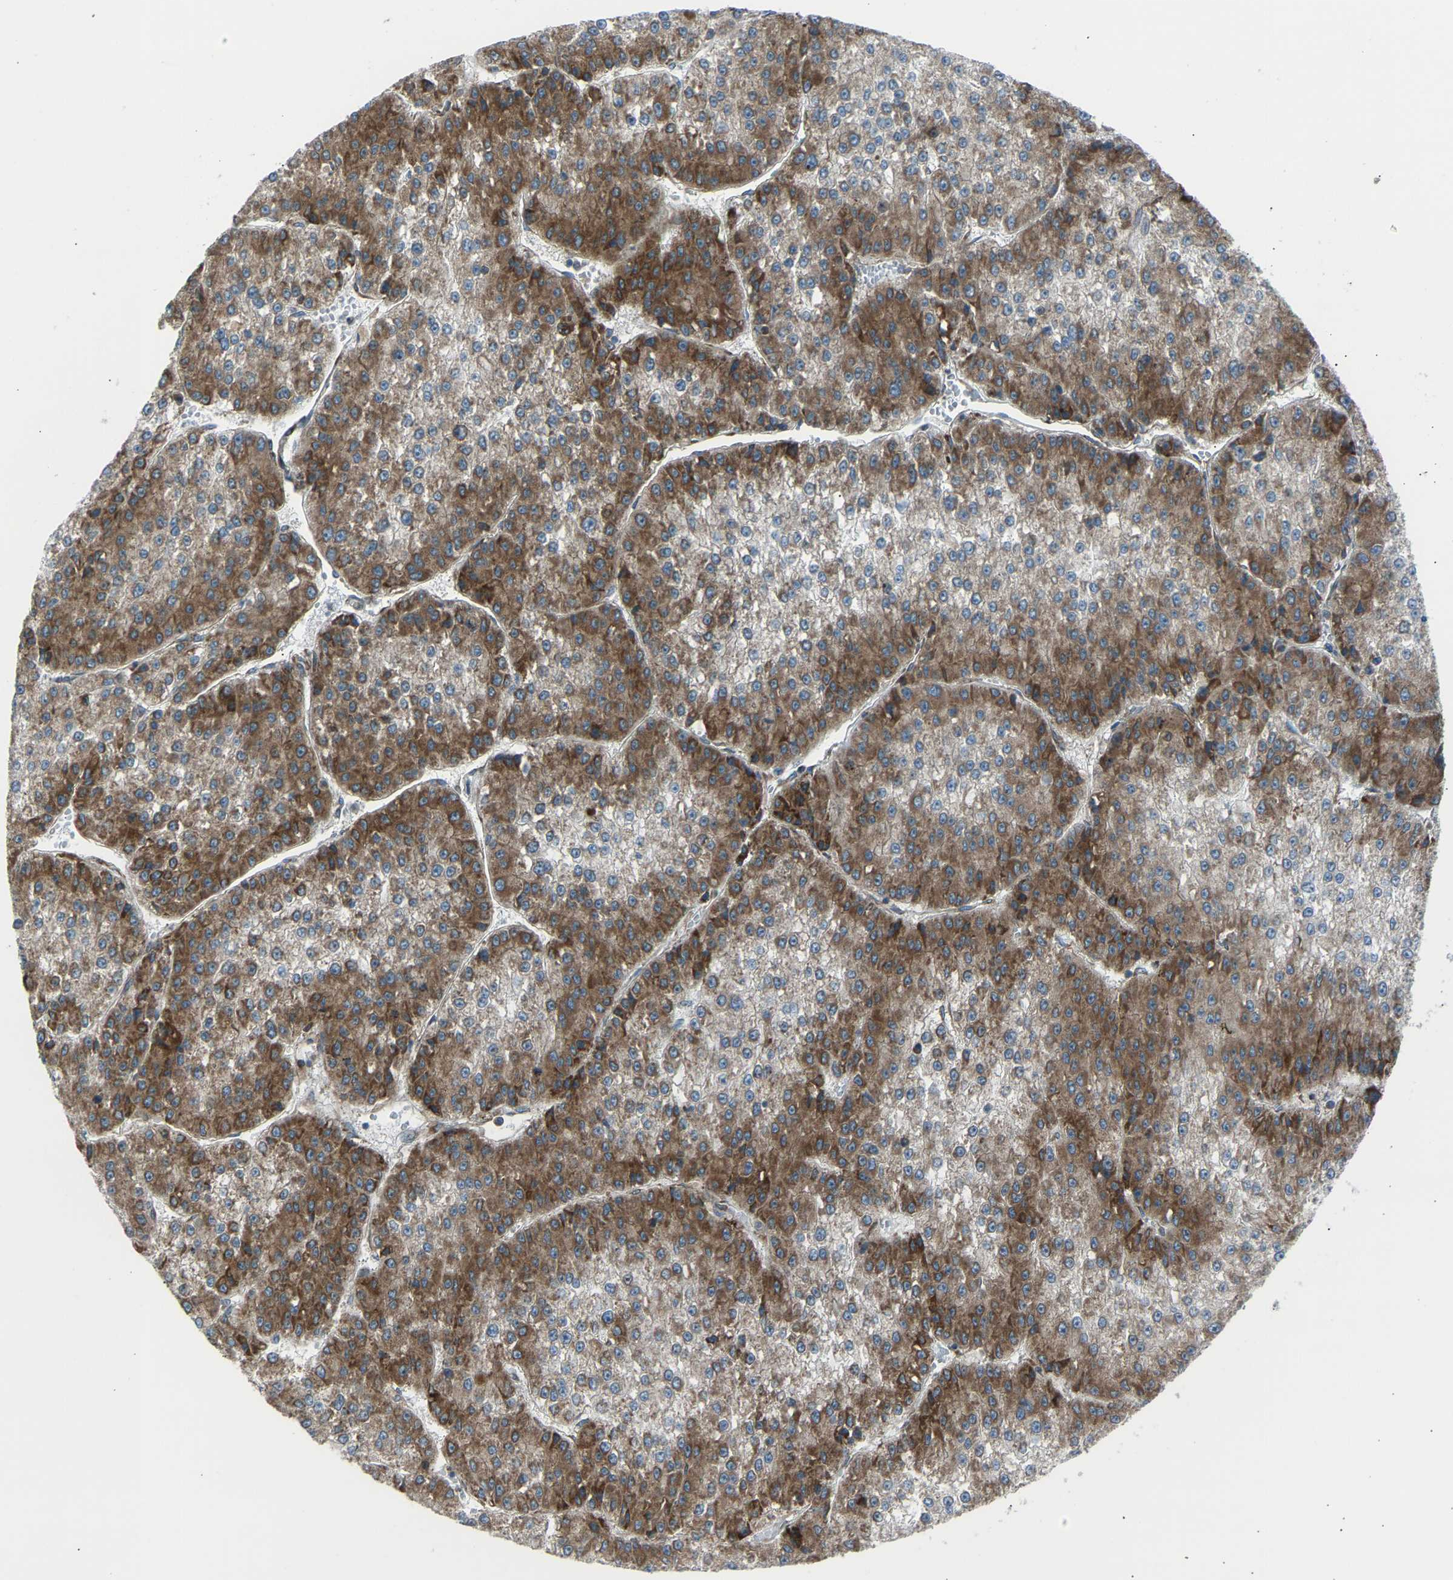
{"staining": {"intensity": "moderate", "quantity": ">75%", "location": "cytoplasmic/membranous"}, "tissue": "liver cancer", "cell_type": "Tumor cells", "image_type": "cancer", "snomed": [{"axis": "morphology", "description": "Carcinoma, Hepatocellular, NOS"}, {"axis": "topography", "description": "Liver"}], "caption": "Human liver hepatocellular carcinoma stained with a brown dye demonstrates moderate cytoplasmic/membranous positive expression in approximately >75% of tumor cells.", "gene": "VPS41", "patient": {"sex": "female", "age": 73}}